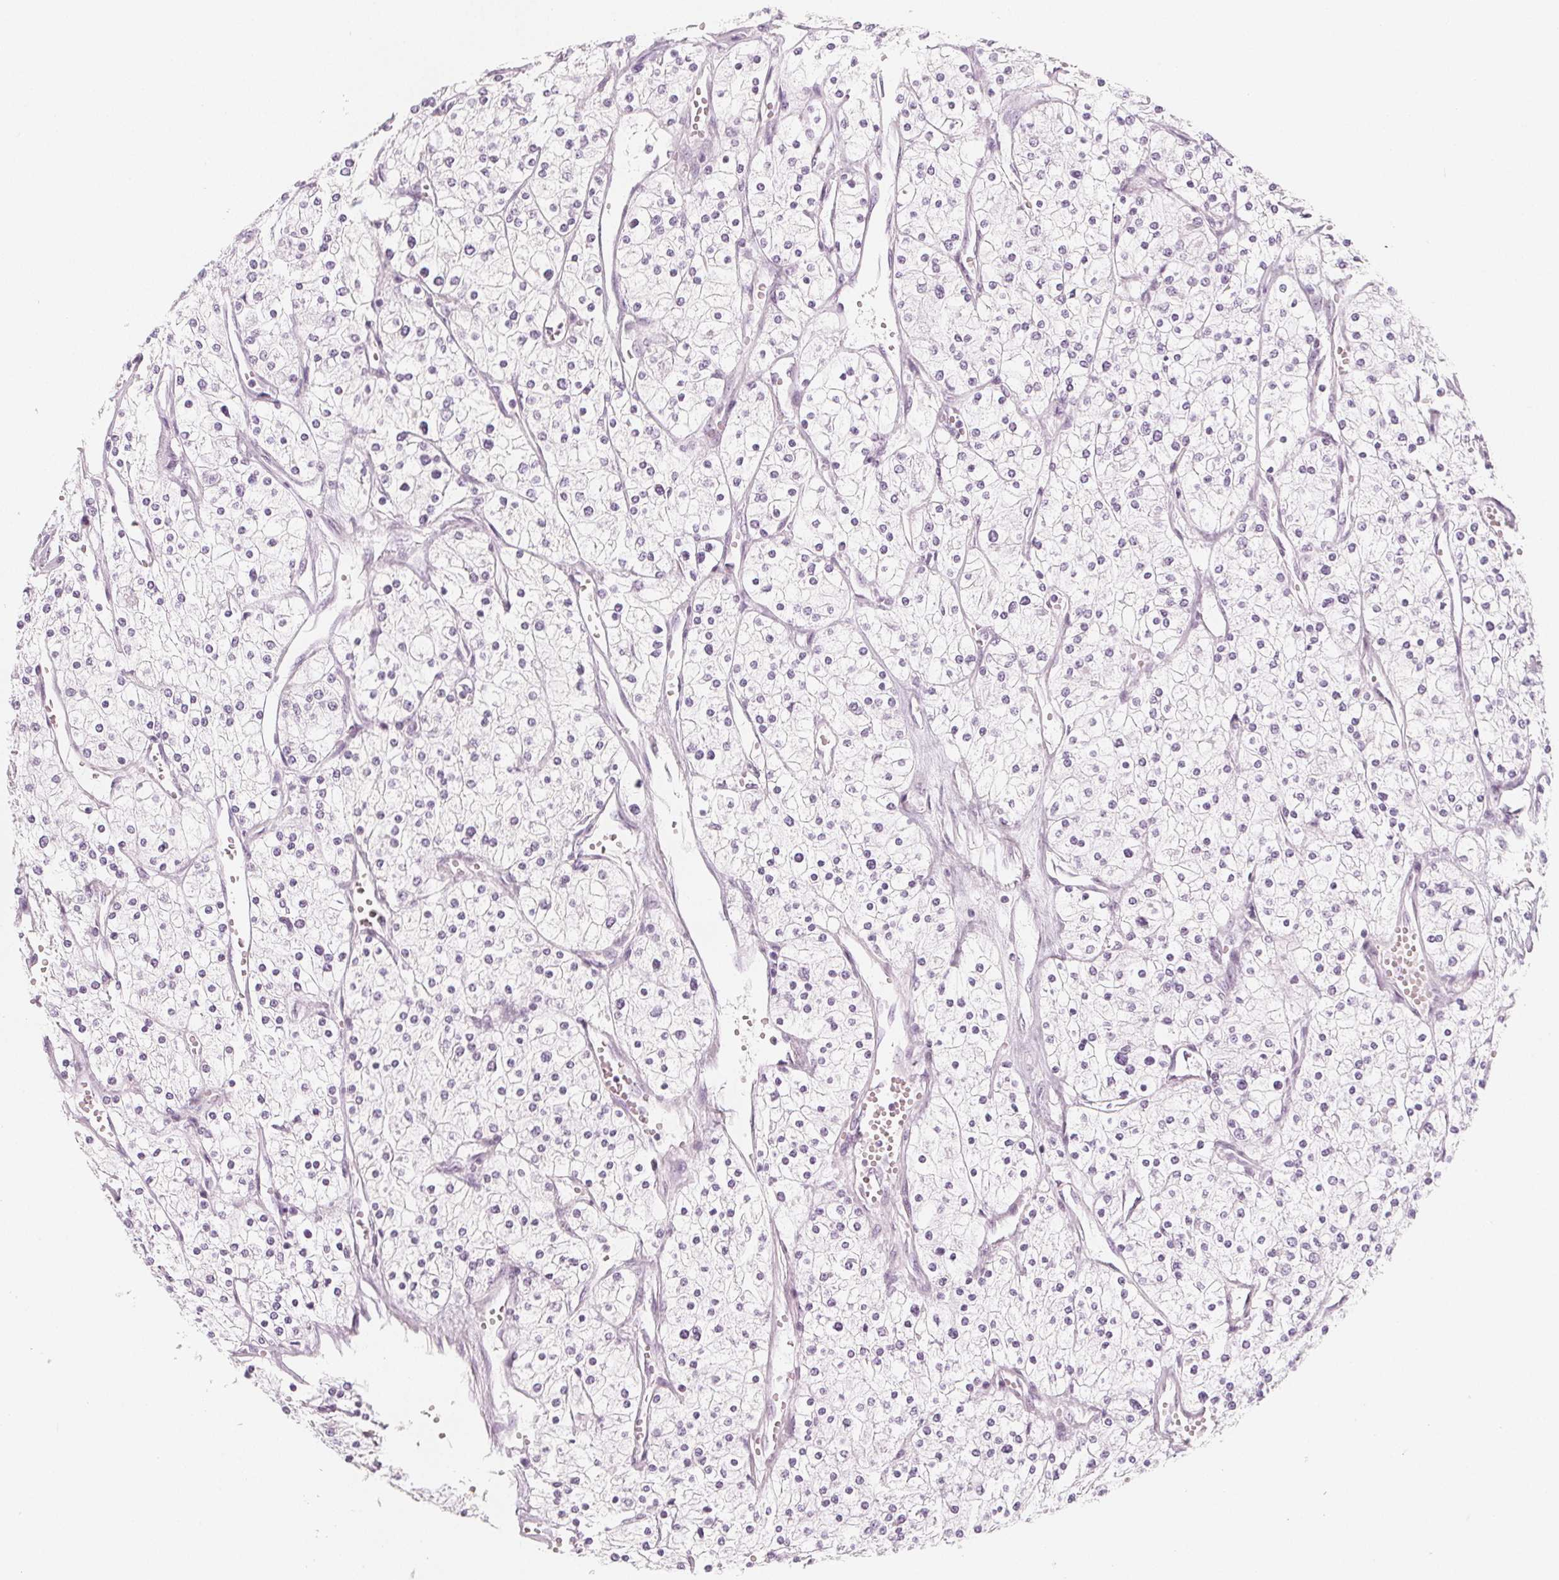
{"staining": {"intensity": "negative", "quantity": "none", "location": "none"}, "tissue": "renal cancer", "cell_type": "Tumor cells", "image_type": "cancer", "snomed": [{"axis": "morphology", "description": "Adenocarcinoma, NOS"}, {"axis": "topography", "description": "Kidney"}], "caption": "Immunohistochemistry of human adenocarcinoma (renal) shows no positivity in tumor cells.", "gene": "MAP1A", "patient": {"sex": "male", "age": 80}}